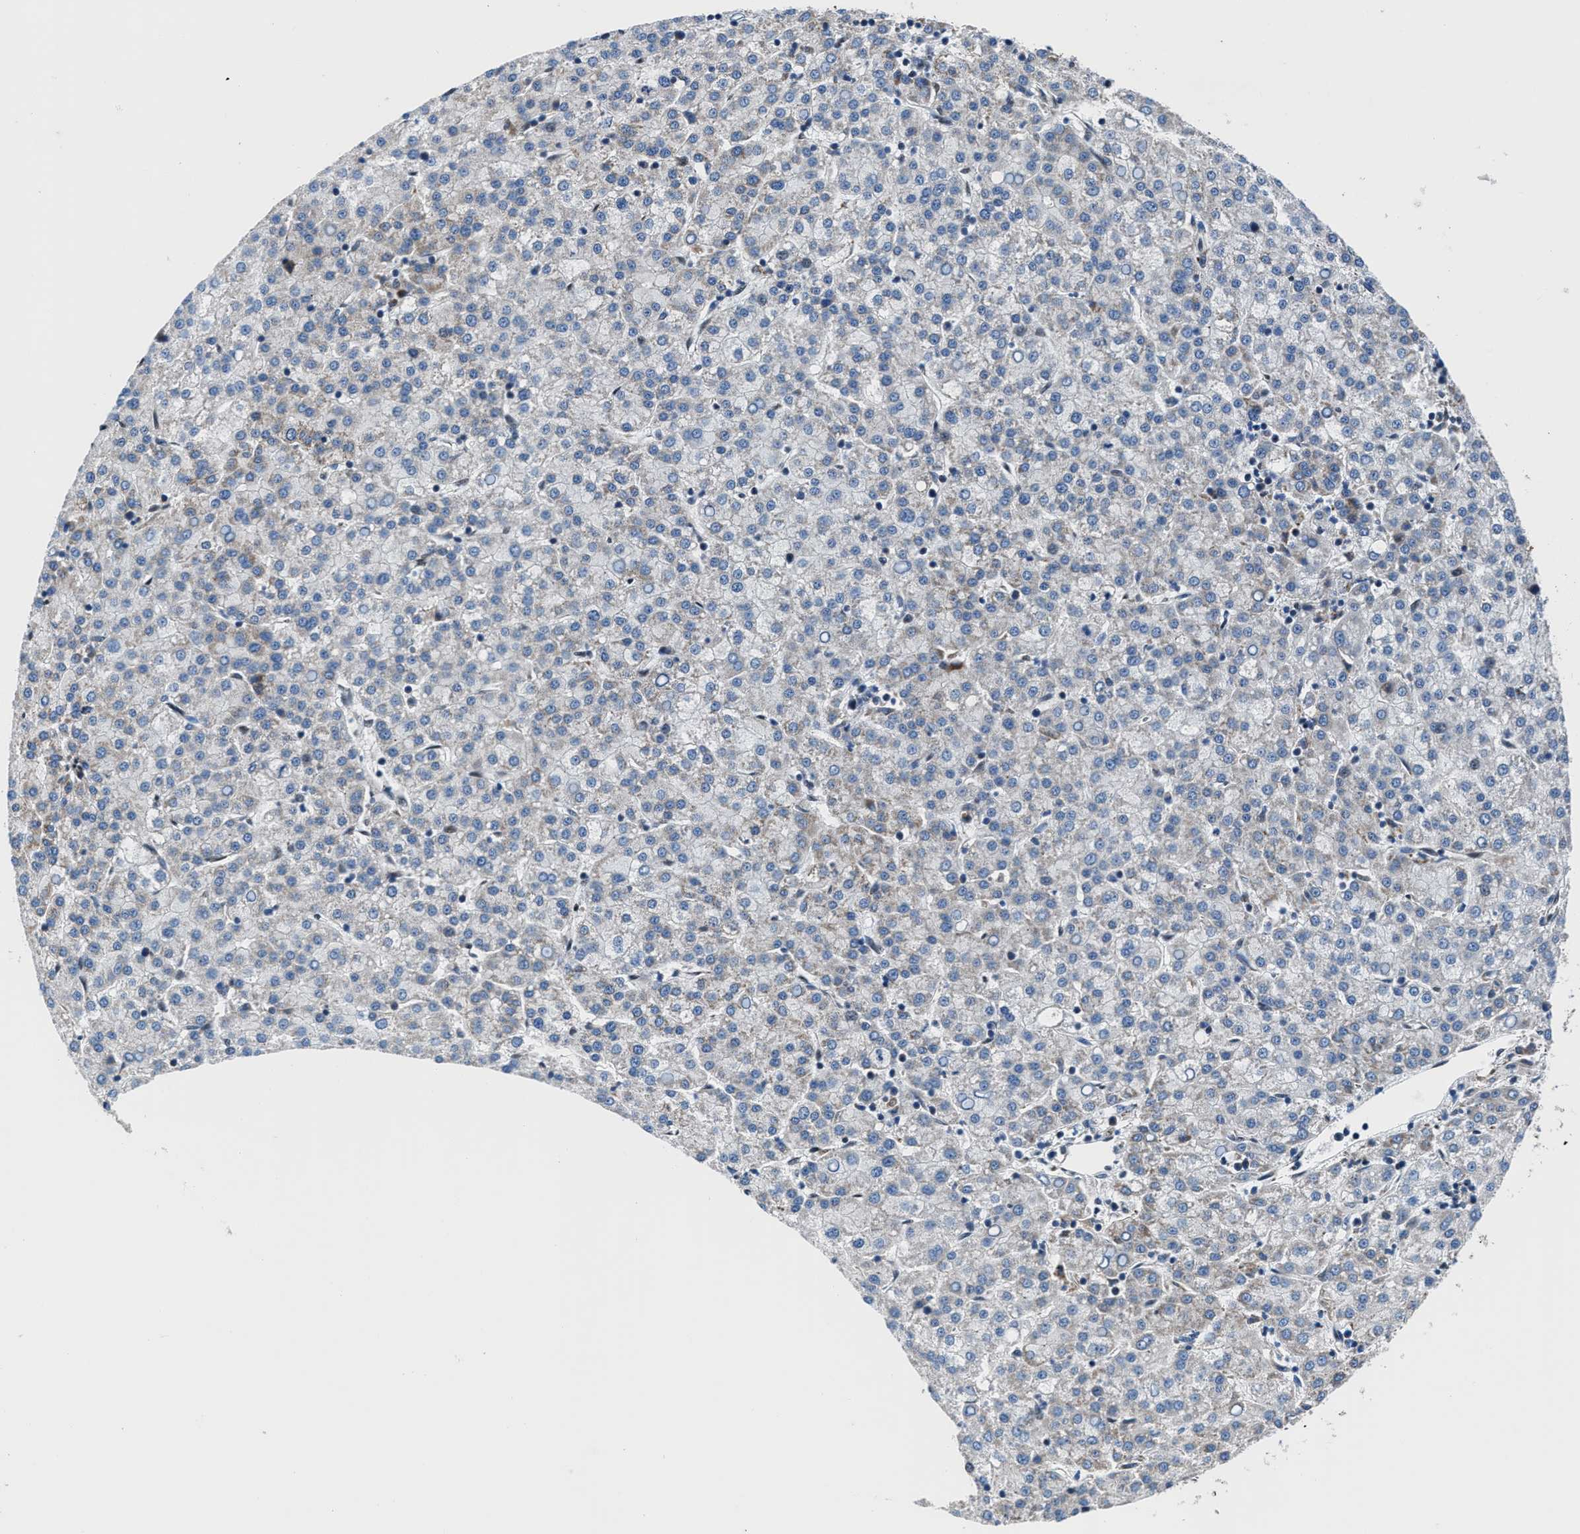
{"staining": {"intensity": "weak", "quantity": "<25%", "location": "cytoplasmic/membranous"}, "tissue": "liver cancer", "cell_type": "Tumor cells", "image_type": "cancer", "snomed": [{"axis": "morphology", "description": "Carcinoma, Hepatocellular, NOS"}, {"axis": "topography", "description": "Liver"}], "caption": "This is an IHC micrograph of human liver cancer. There is no positivity in tumor cells.", "gene": "LMO2", "patient": {"sex": "female", "age": 58}}